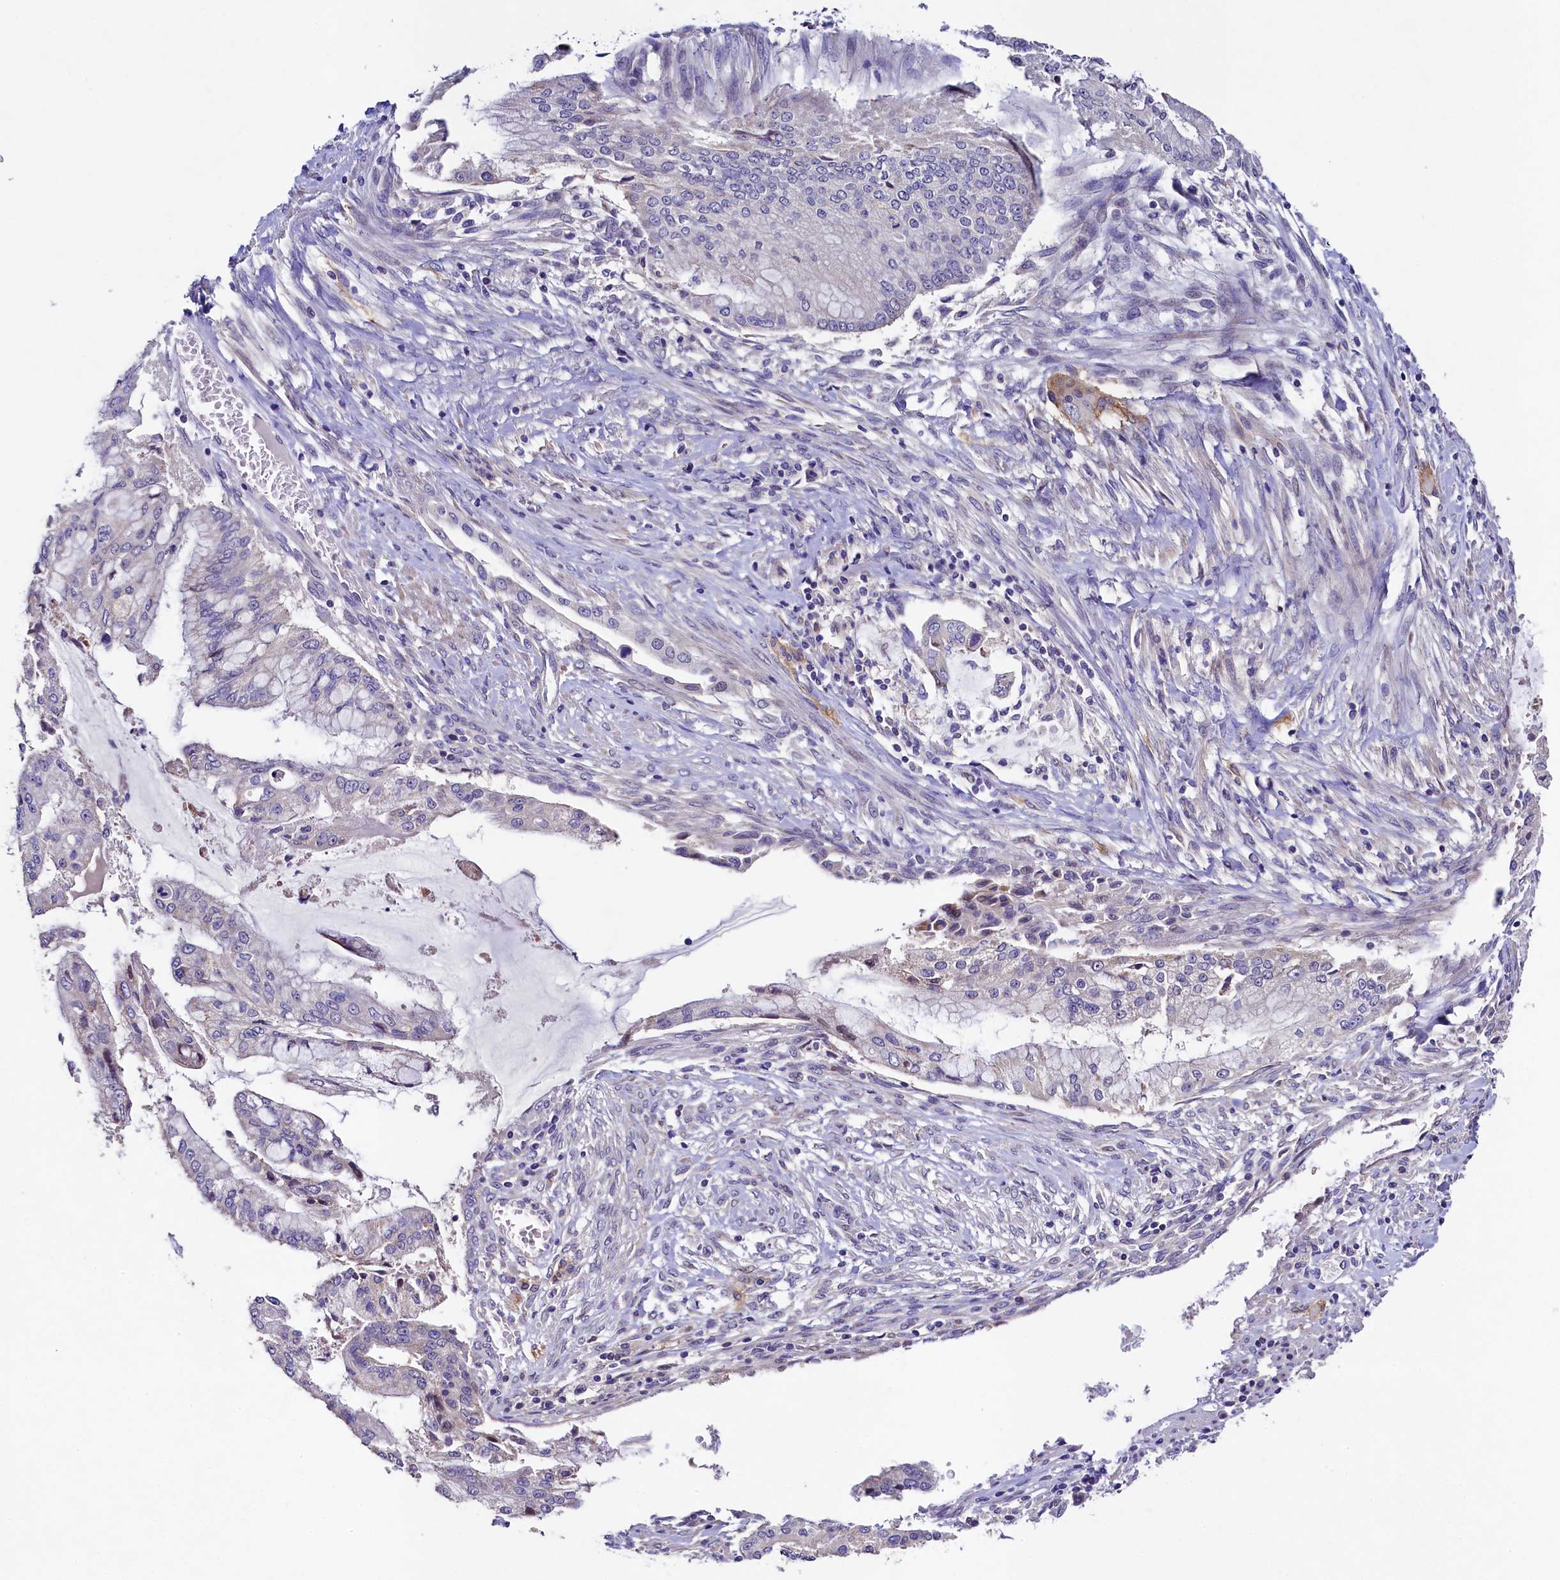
{"staining": {"intensity": "negative", "quantity": "none", "location": "none"}, "tissue": "pancreatic cancer", "cell_type": "Tumor cells", "image_type": "cancer", "snomed": [{"axis": "morphology", "description": "Adenocarcinoma, NOS"}, {"axis": "topography", "description": "Pancreas"}], "caption": "A micrograph of adenocarcinoma (pancreatic) stained for a protein shows no brown staining in tumor cells. (Stains: DAB (3,3'-diaminobenzidine) IHC with hematoxylin counter stain, Microscopy: brightfield microscopy at high magnification).", "gene": "FXYD6", "patient": {"sex": "male", "age": 46}}